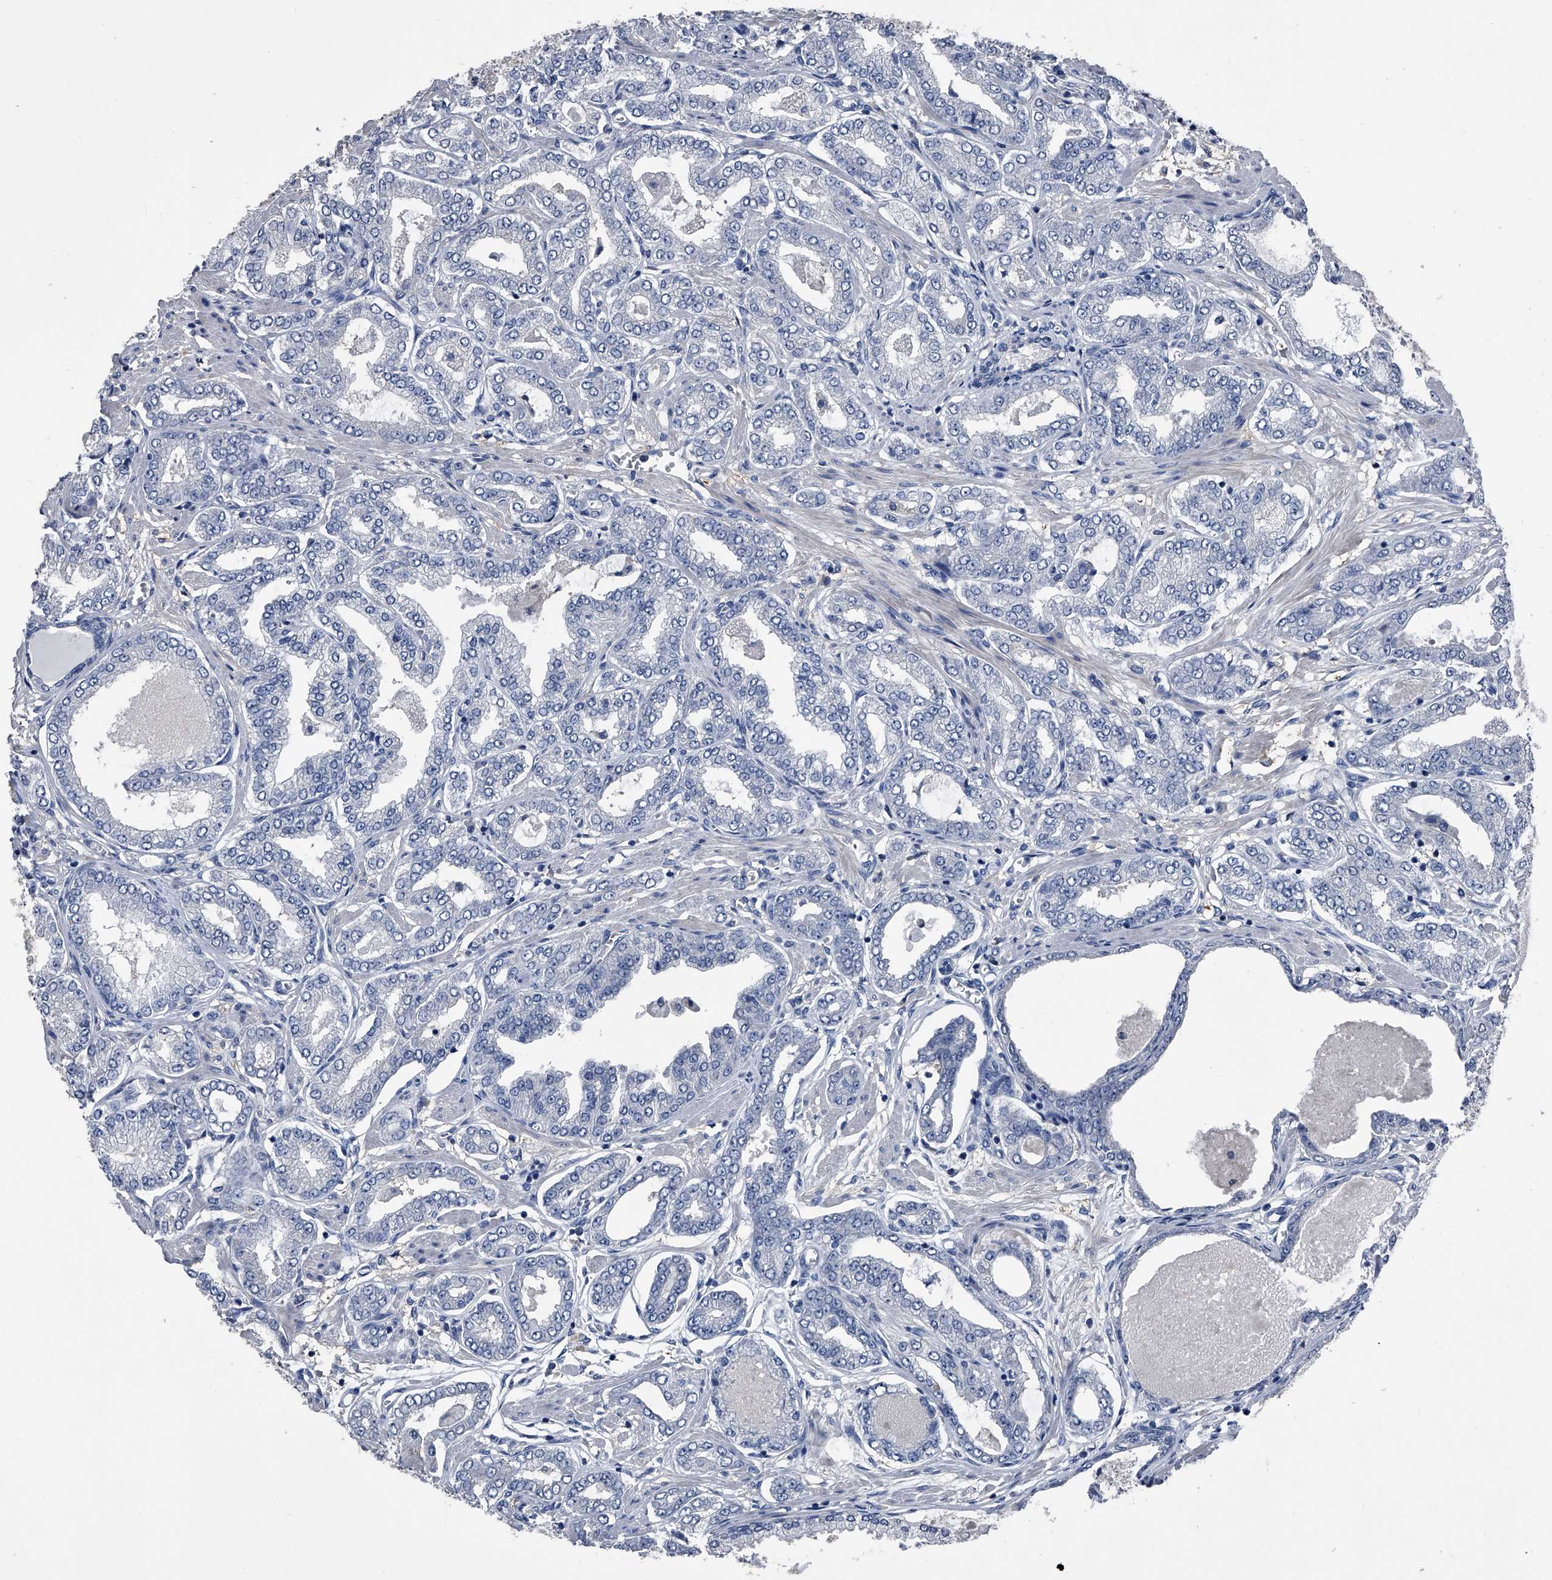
{"staining": {"intensity": "negative", "quantity": "none", "location": "none"}, "tissue": "prostate cancer", "cell_type": "Tumor cells", "image_type": "cancer", "snomed": [{"axis": "morphology", "description": "Adenocarcinoma, Low grade"}, {"axis": "topography", "description": "Prostate"}], "caption": "Prostate low-grade adenocarcinoma stained for a protein using immunohistochemistry (IHC) shows no positivity tumor cells.", "gene": "KIF13A", "patient": {"sex": "male", "age": 63}}